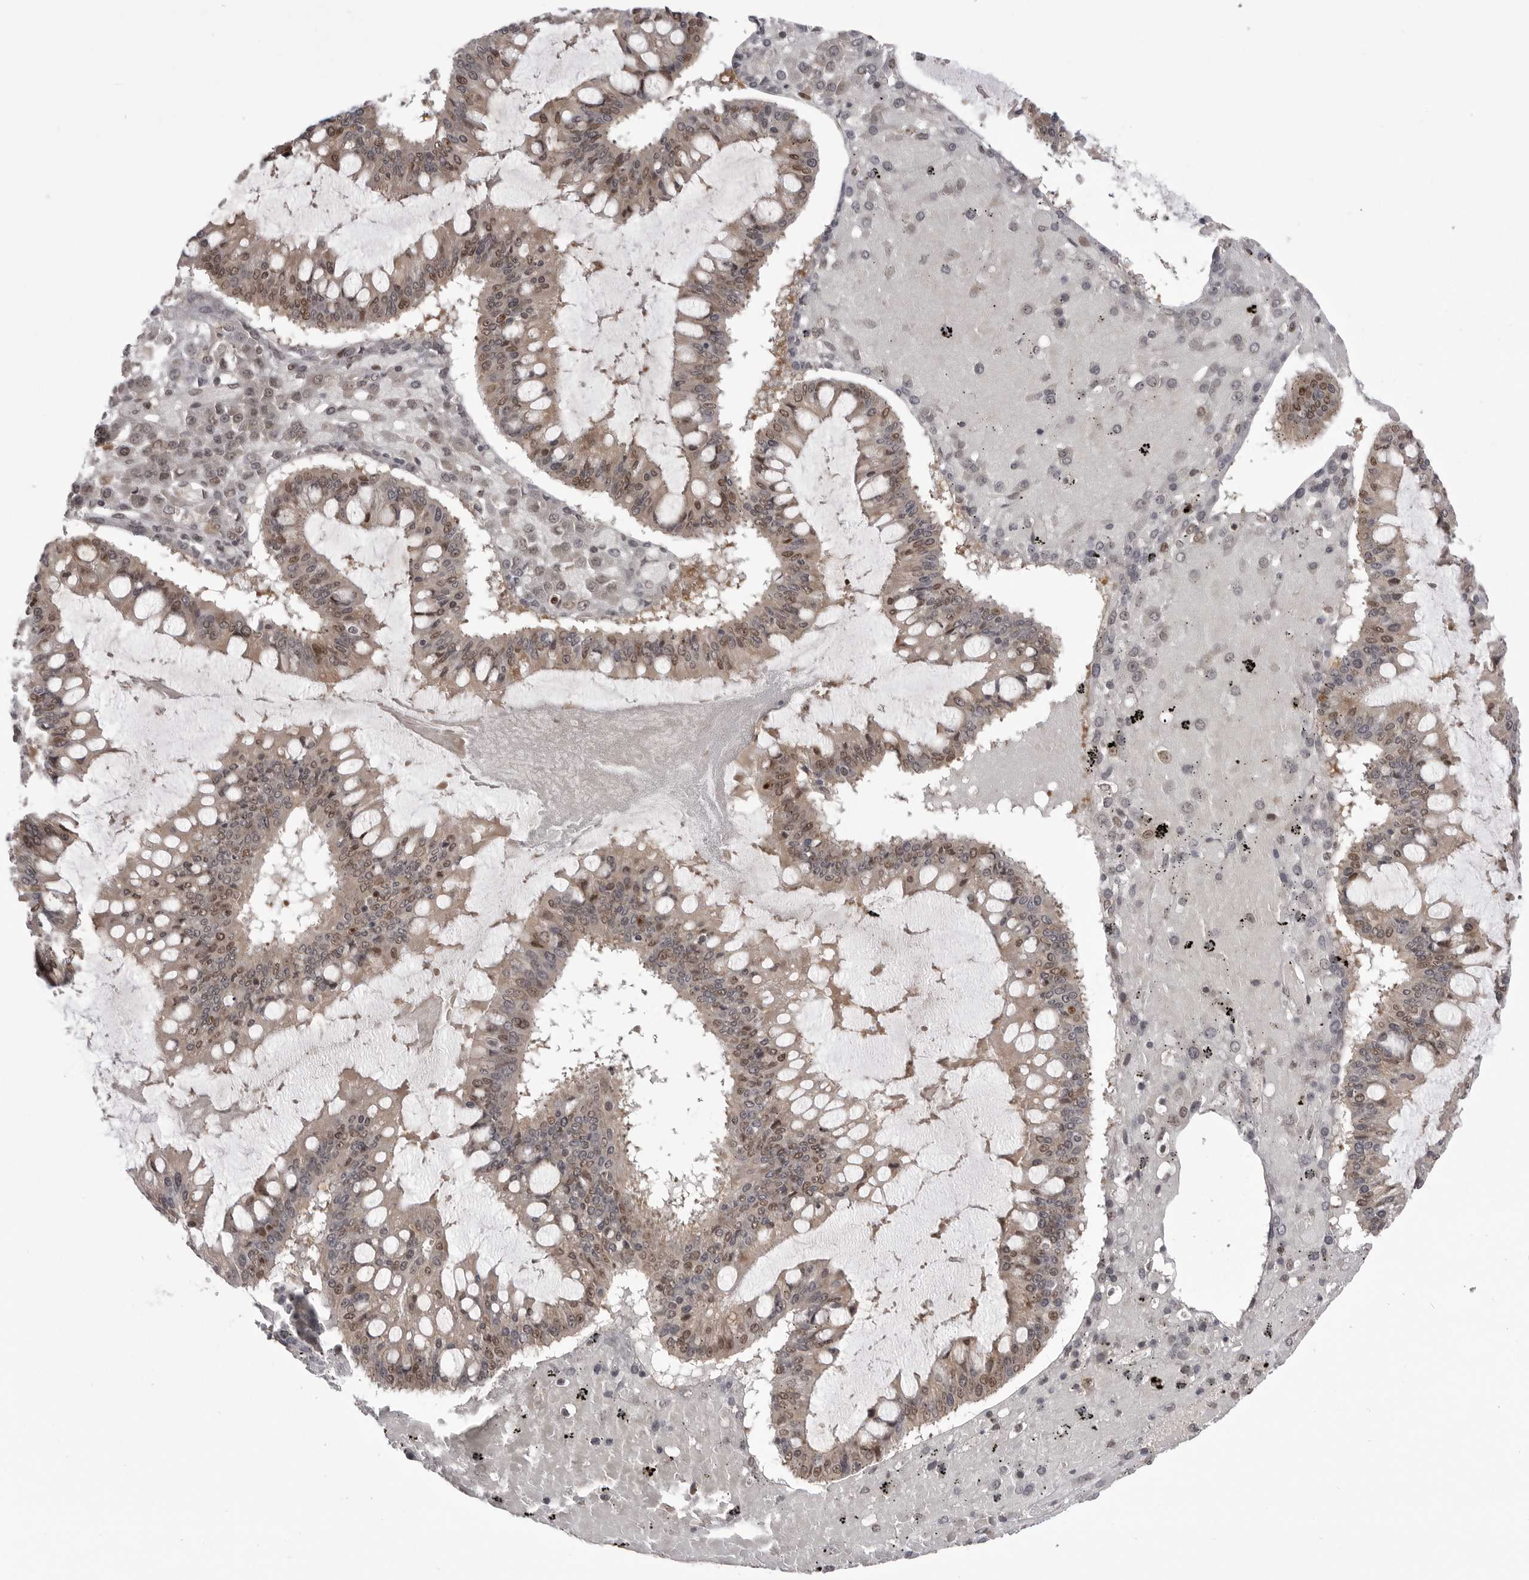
{"staining": {"intensity": "weak", "quantity": "25%-75%", "location": "cytoplasmic/membranous,nuclear"}, "tissue": "ovarian cancer", "cell_type": "Tumor cells", "image_type": "cancer", "snomed": [{"axis": "morphology", "description": "Cystadenocarcinoma, mucinous, NOS"}, {"axis": "topography", "description": "Ovary"}], "caption": "Protein expression analysis of human ovarian cancer reveals weak cytoplasmic/membranous and nuclear staining in approximately 25%-75% of tumor cells.", "gene": "PTK2B", "patient": {"sex": "female", "age": 73}}